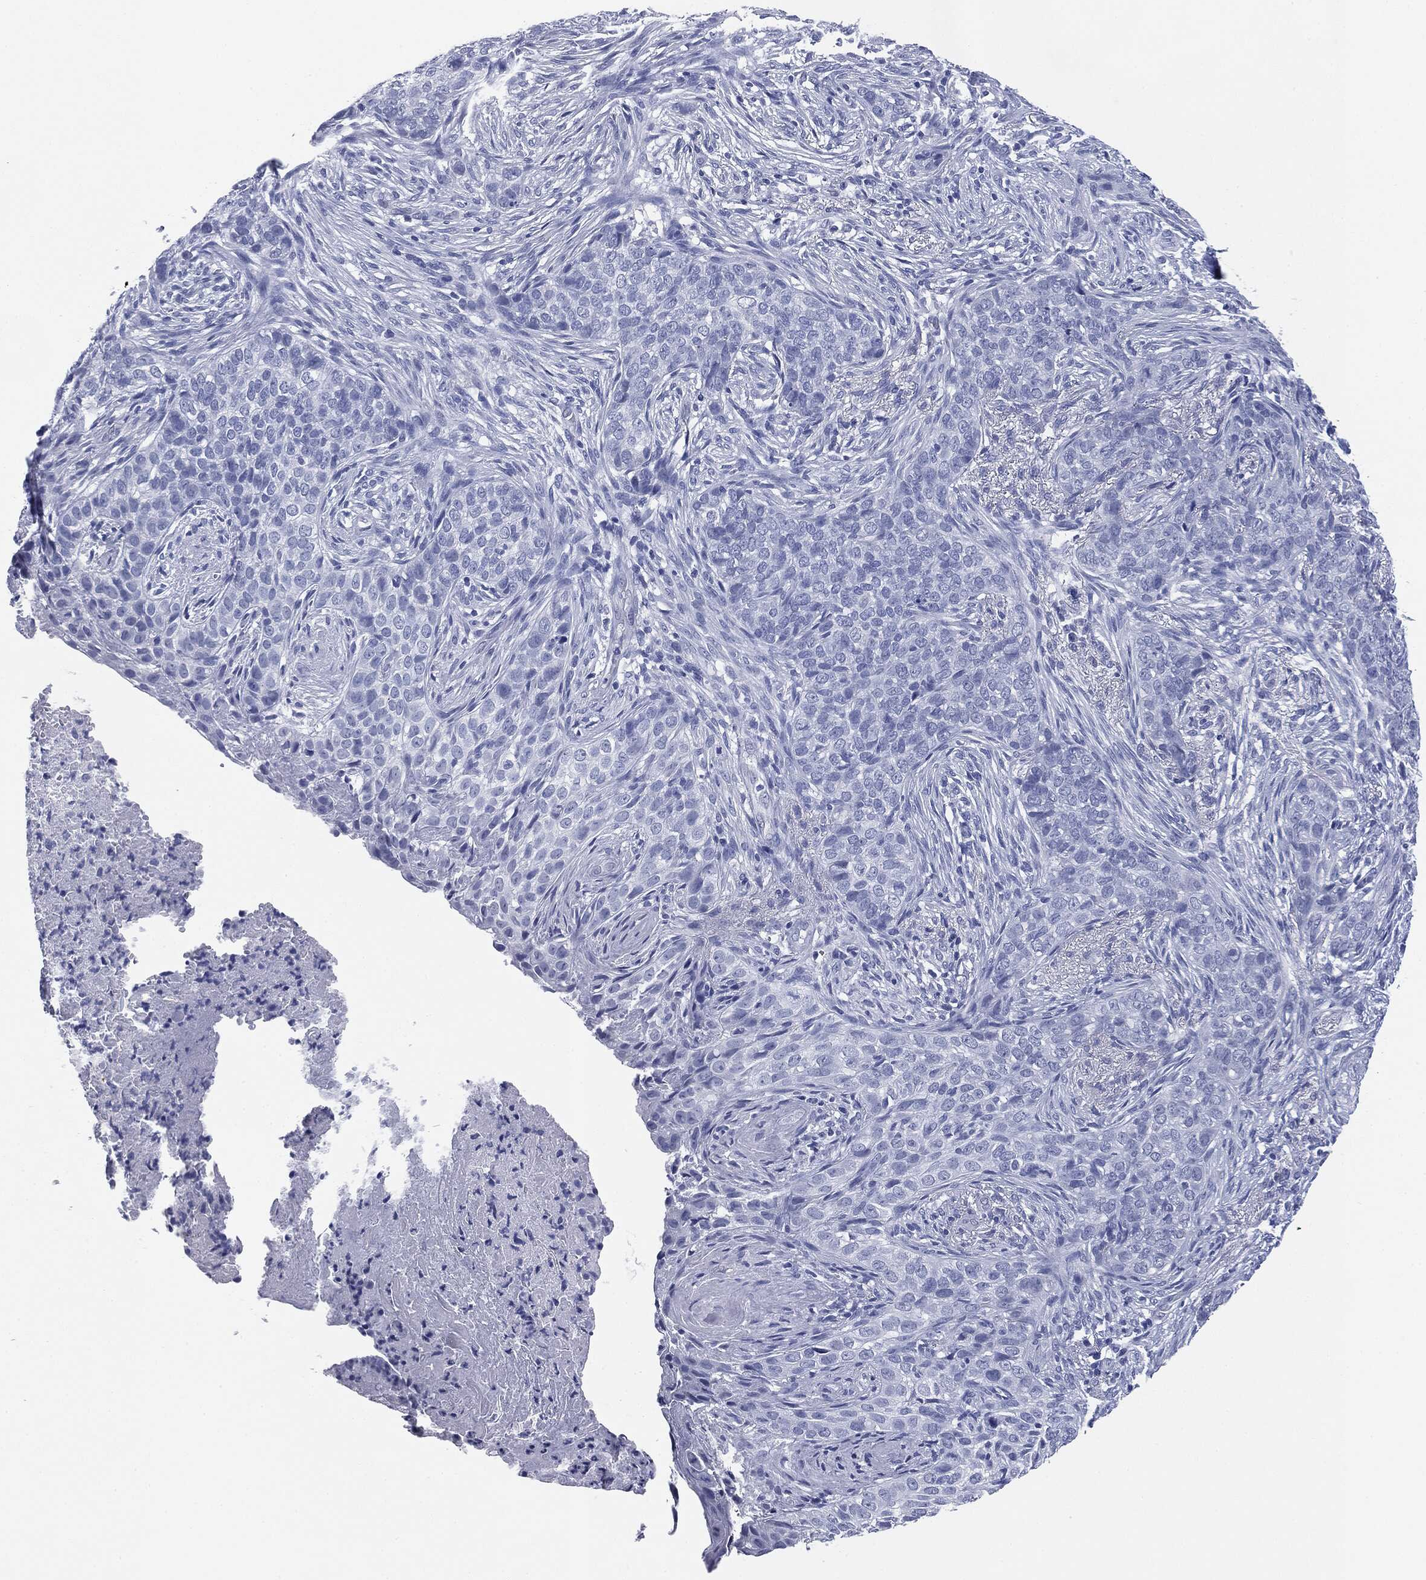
{"staining": {"intensity": "negative", "quantity": "none", "location": "none"}, "tissue": "skin cancer", "cell_type": "Tumor cells", "image_type": "cancer", "snomed": [{"axis": "morphology", "description": "Squamous cell carcinoma, NOS"}, {"axis": "topography", "description": "Skin"}], "caption": "An image of squamous cell carcinoma (skin) stained for a protein demonstrates no brown staining in tumor cells.", "gene": "ATP2A1", "patient": {"sex": "male", "age": 88}}